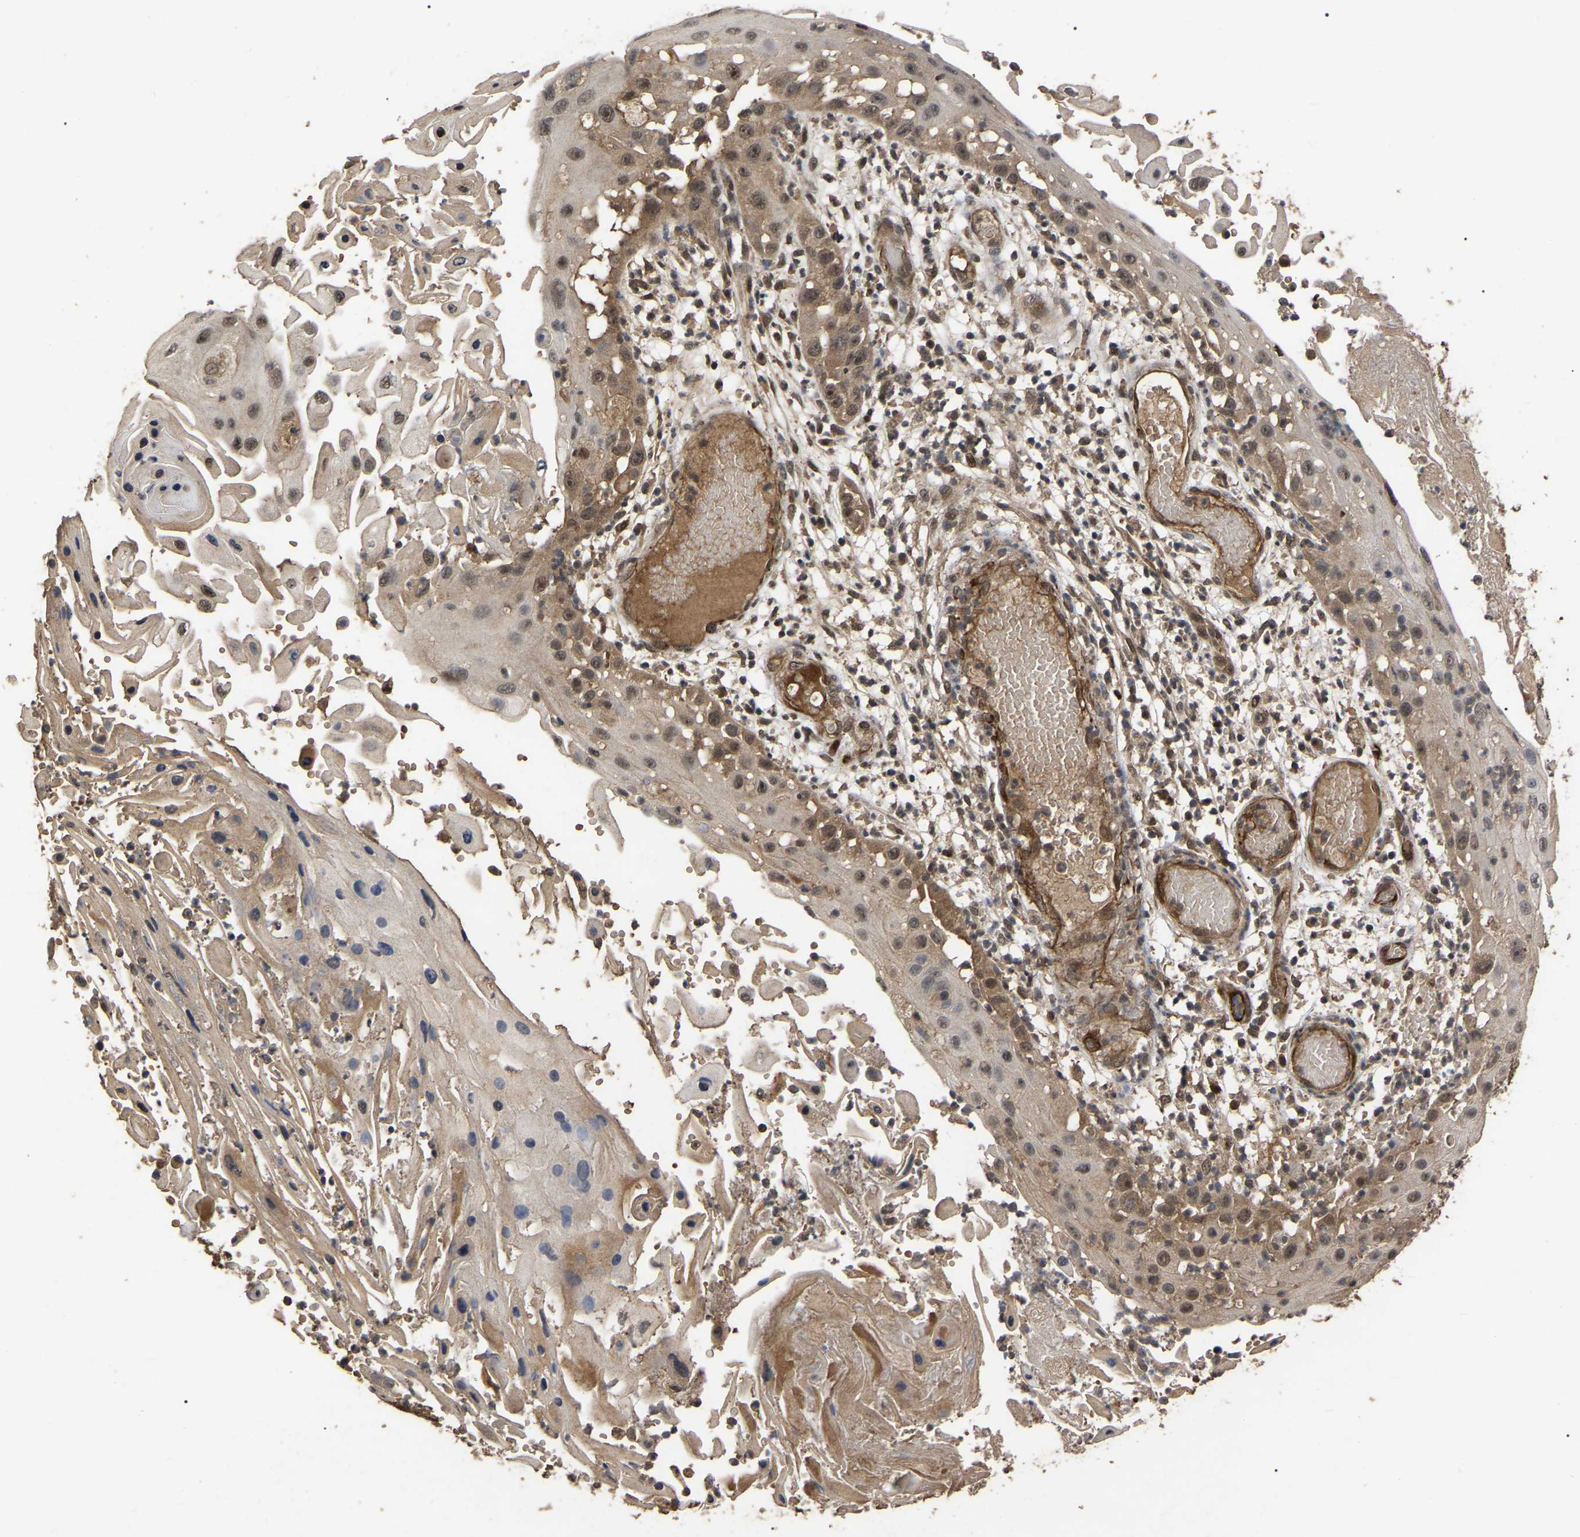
{"staining": {"intensity": "moderate", "quantity": "25%-75%", "location": "cytoplasmic/membranous,nuclear"}, "tissue": "skin cancer", "cell_type": "Tumor cells", "image_type": "cancer", "snomed": [{"axis": "morphology", "description": "Squamous cell carcinoma, NOS"}, {"axis": "topography", "description": "Skin"}], "caption": "A brown stain highlights moderate cytoplasmic/membranous and nuclear positivity of a protein in squamous cell carcinoma (skin) tumor cells. The protein is shown in brown color, while the nuclei are stained blue.", "gene": "FAM161B", "patient": {"sex": "female", "age": 44}}